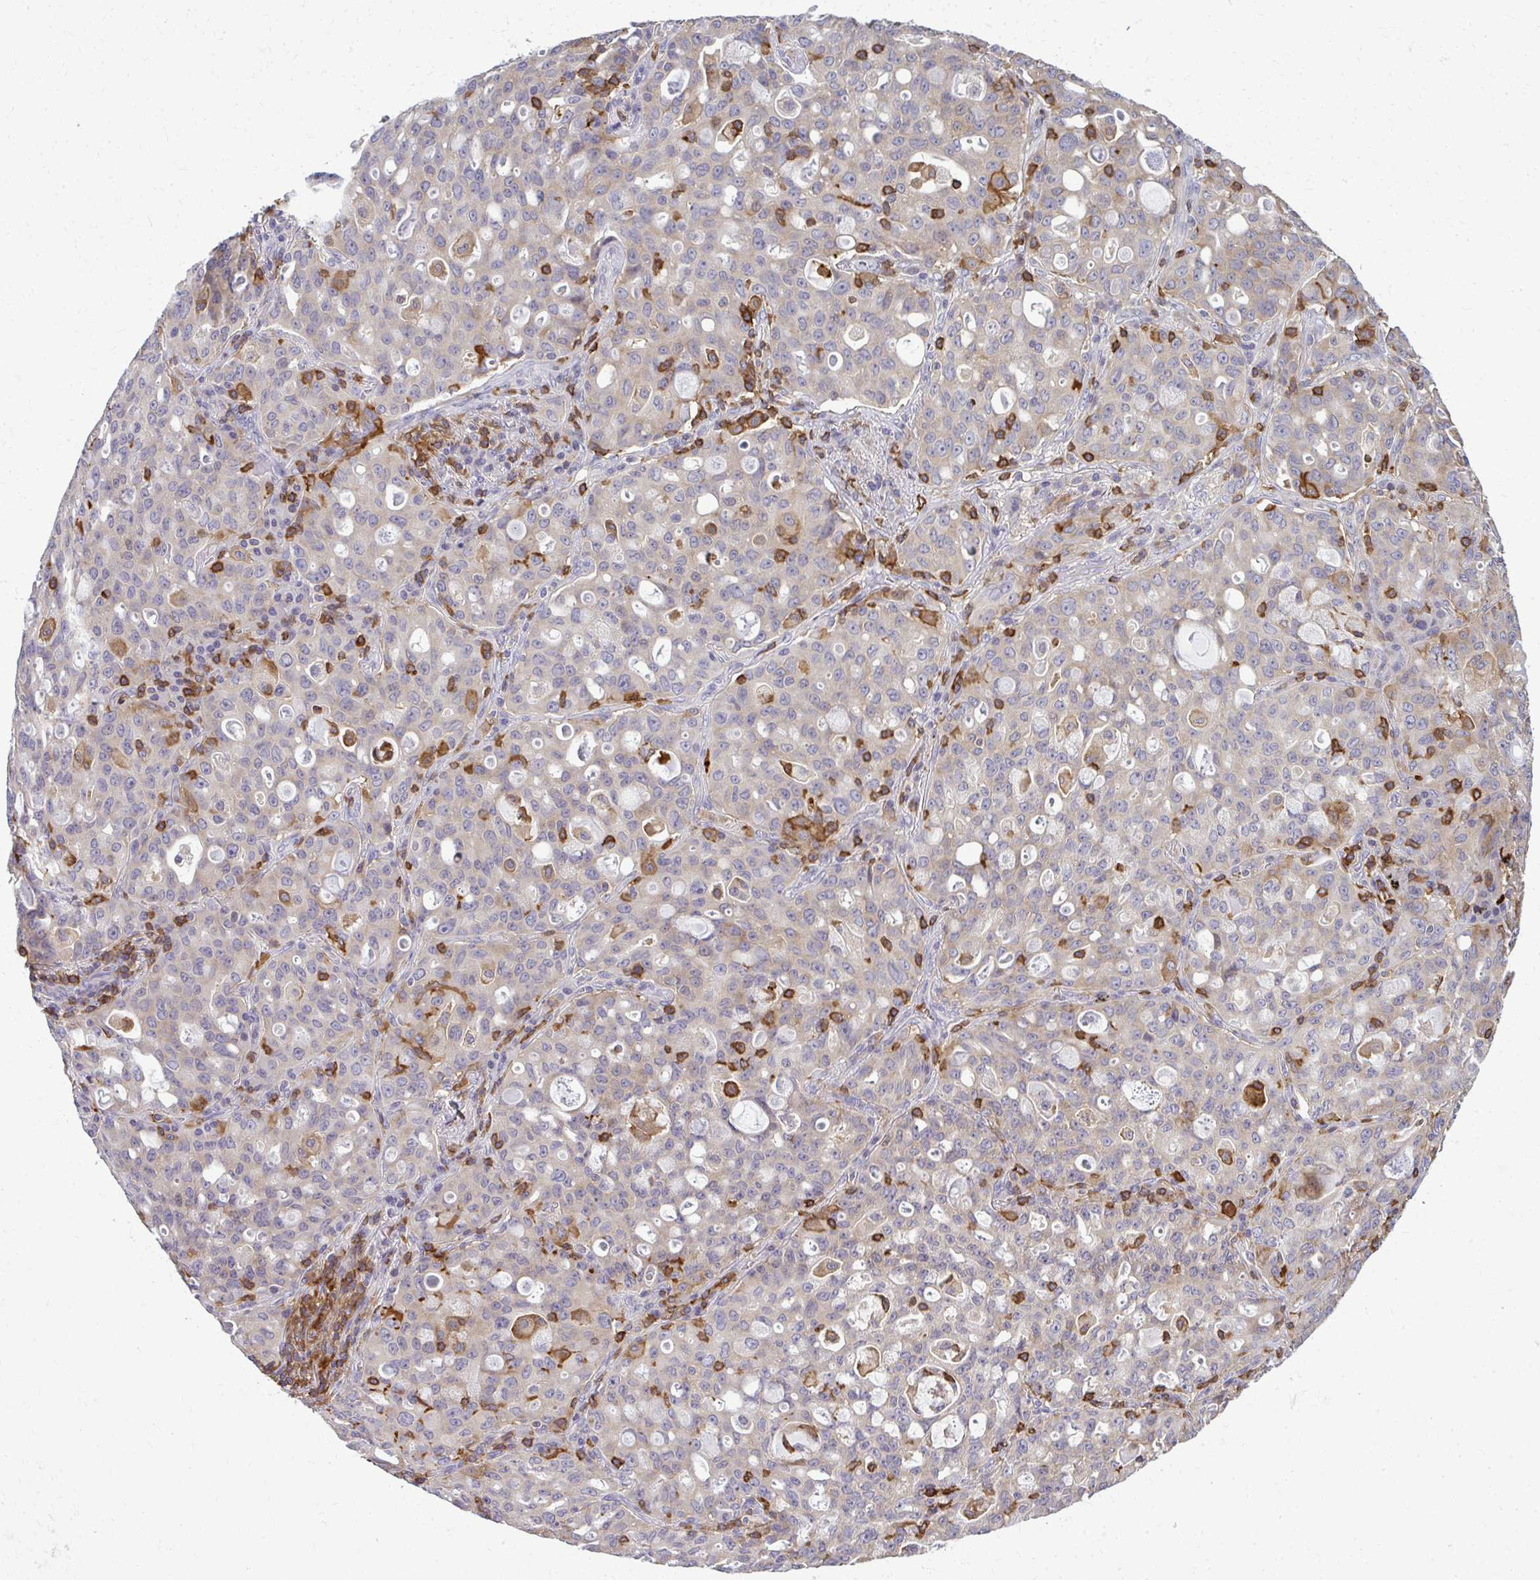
{"staining": {"intensity": "weak", "quantity": "<25%", "location": "cytoplasmic/membranous"}, "tissue": "lung cancer", "cell_type": "Tumor cells", "image_type": "cancer", "snomed": [{"axis": "morphology", "description": "Adenocarcinoma, NOS"}, {"axis": "topography", "description": "Lung"}], "caption": "Tumor cells are negative for brown protein staining in lung cancer (adenocarcinoma).", "gene": "AP5M1", "patient": {"sex": "female", "age": 44}}